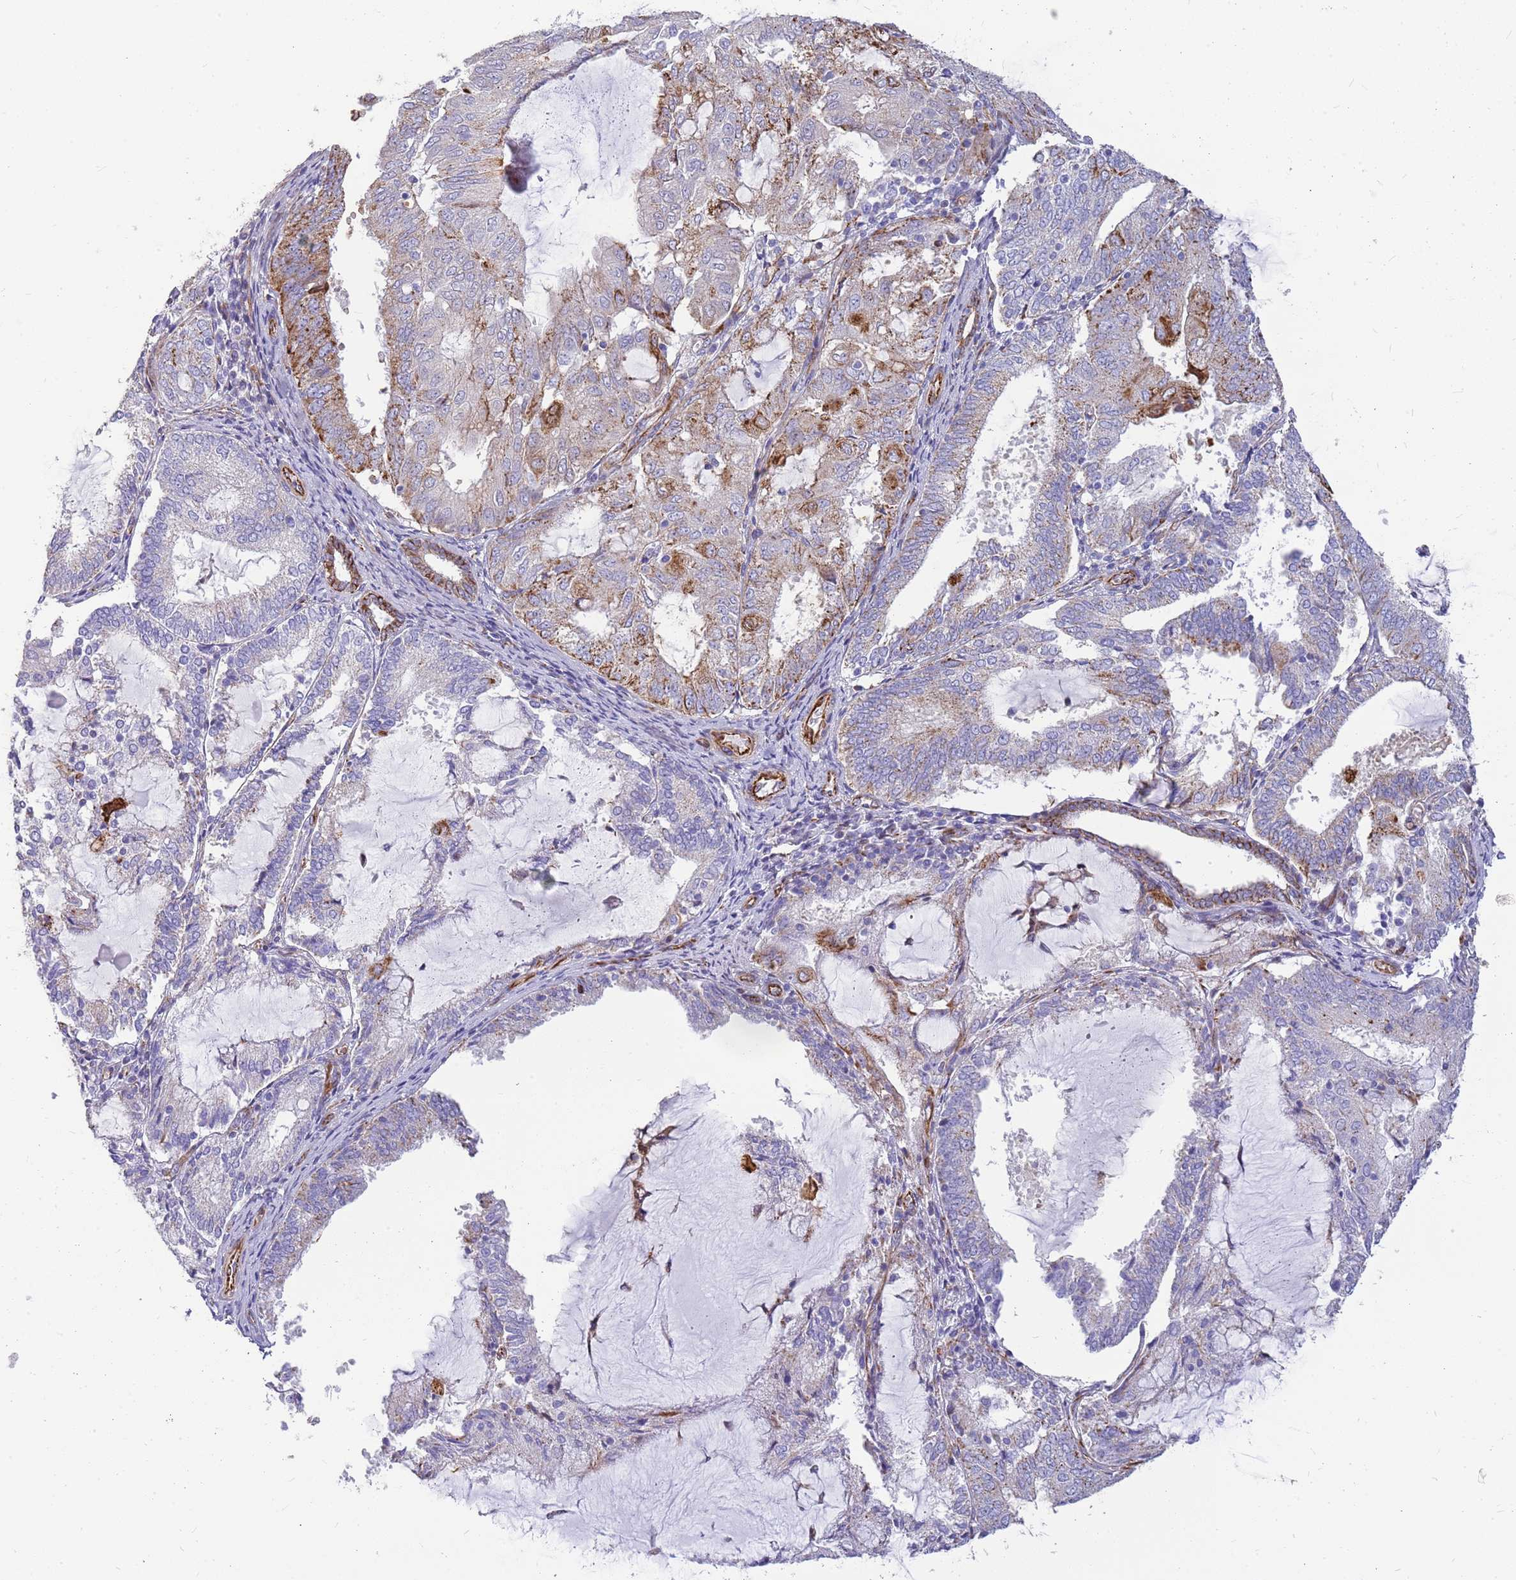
{"staining": {"intensity": "strong", "quantity": "<25%", "location": "cytoplasmic/membranous"}, "tissue": "endometrial cancer", "cell_type": "Tumor cells", "image_type": "cancer", "snomed": [{"axis": "morphology", "description": "Adenocarcinoma, NOS"}, {"axis": "topography", "description": "Endometrium"}], "caption": "IHC micrograph of human endometrial cancer stained for a protein (brown), which exhibits medium levels of strong cytoplasmic/membranous staining in about <25% of tumor cells.", "gene": "ZDHHC1", "patient": {"sex": "female", "age": 81}}